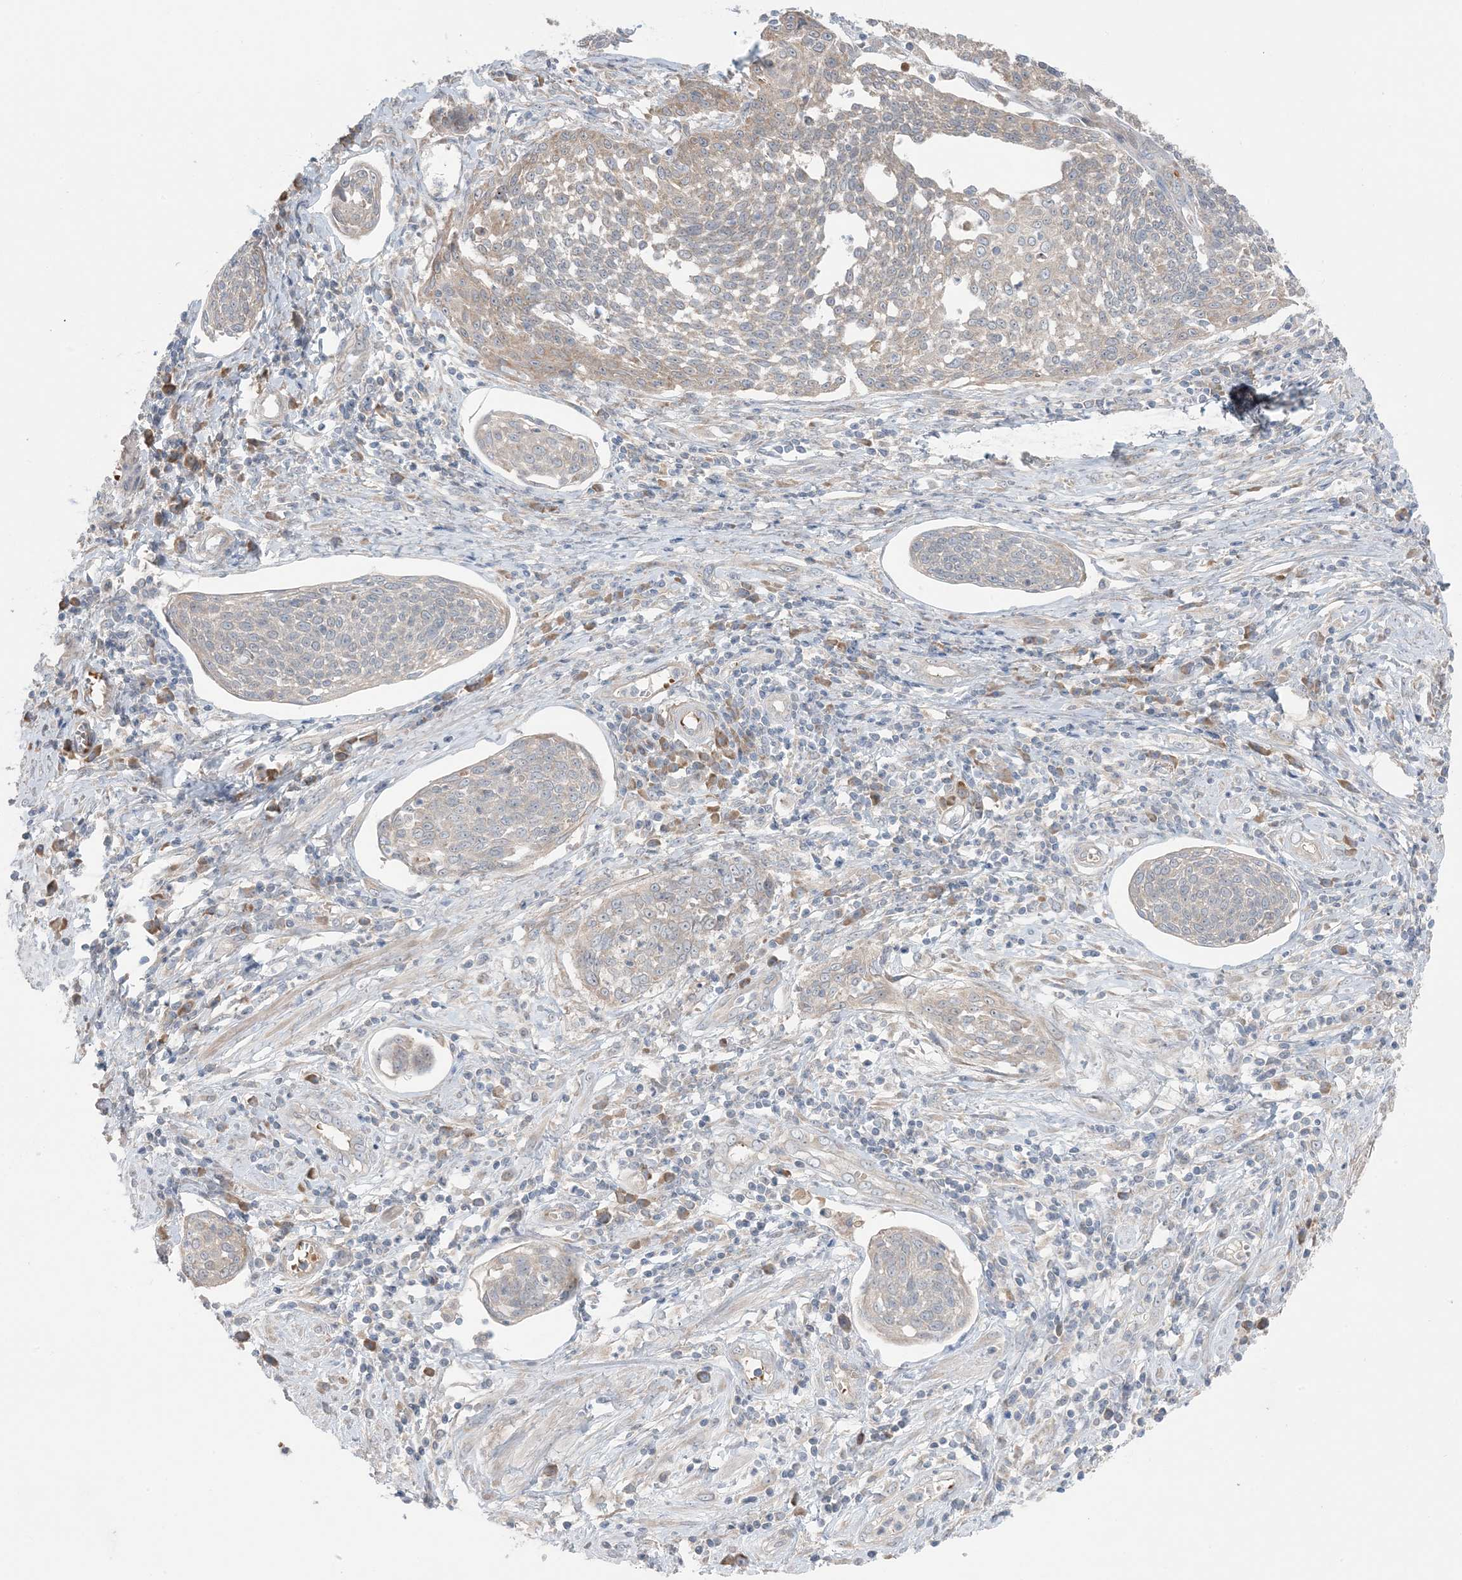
{"staining": {"intensity": "weak", "quantity": "<25%", "location": "cytoplasmic/membranous"}, "tissue": "cervical cancer", "cell_type": "Tumor cells", "image_type": "cancer", "snomed": [{"axis": "morphology", "description": "Squamous cell carcinoma, NOS"}, {"axis": "topography", "description": "Cervix"}], "caption": "Tumor cells show no significant protein staining in cervical squamous cell carcinoma. The staining was performed using DAB (3,3'-diaminobenzidine) to visualize the protein expression in brown, while the nuclei were stained in blue with hematoxylin (Magnification: 20x).", "gene": "MMGT1", "patient": {"sex": "female", "age": 34}}